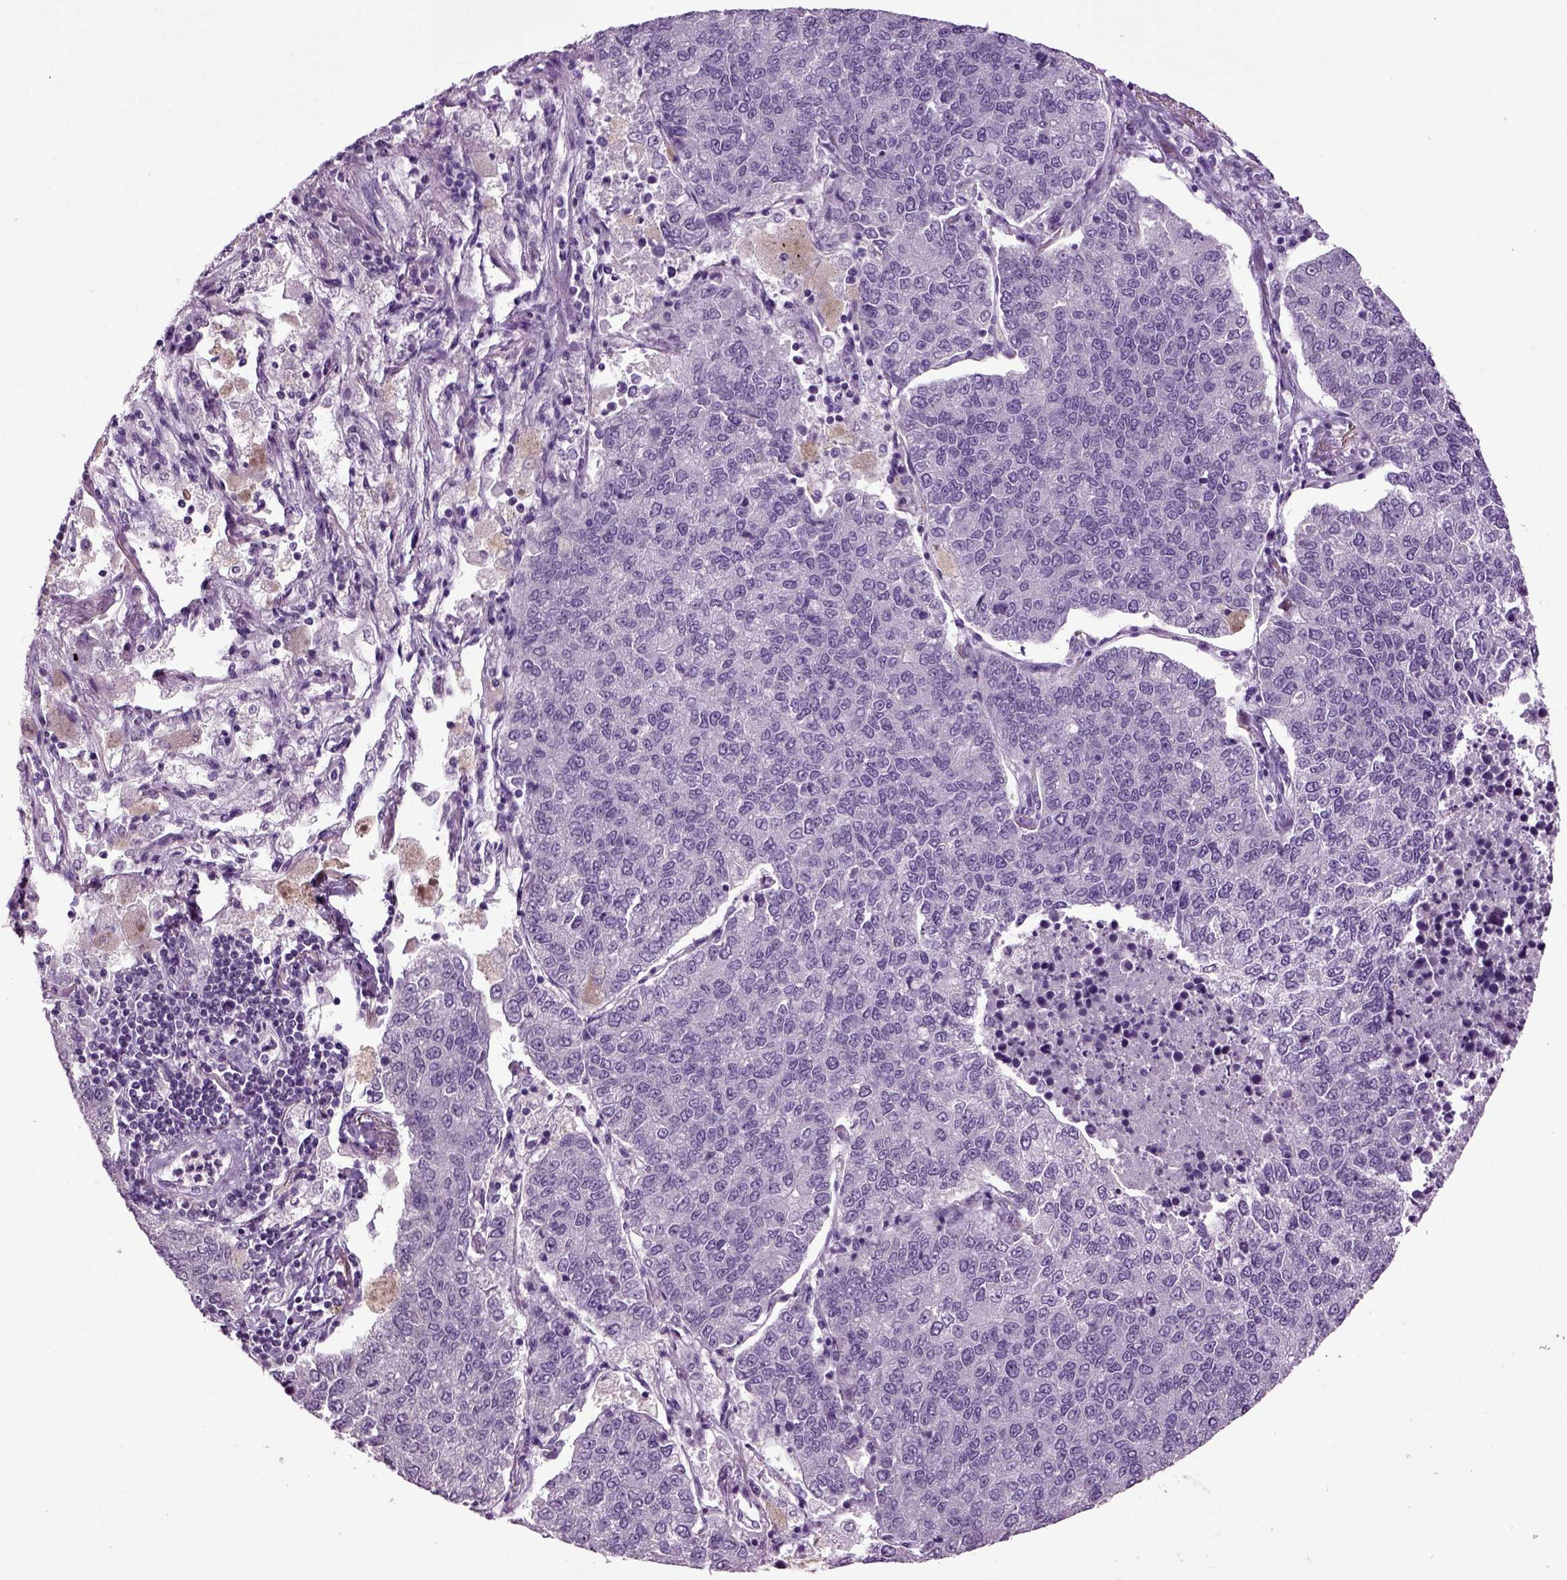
{"staining": {"intensity": "negative", "quantity": "none", "location": "none"}, "tissue": "lung cancer", "cell_type": "Tumor cells", "image_type": "cancer", "snomed": [{"axis": "morphology", "description": "Adenocarcinoma, NOS"}, {"axis": "topography", "description": "Lung"}], "caption": "This is a photomicrograph of immunohistochemistry (IHC) staining of lung cancer, which shows no positivity in tumor cells.", "gene": "SLC17A6", "patient": {"sex": "male", "age": 49}}